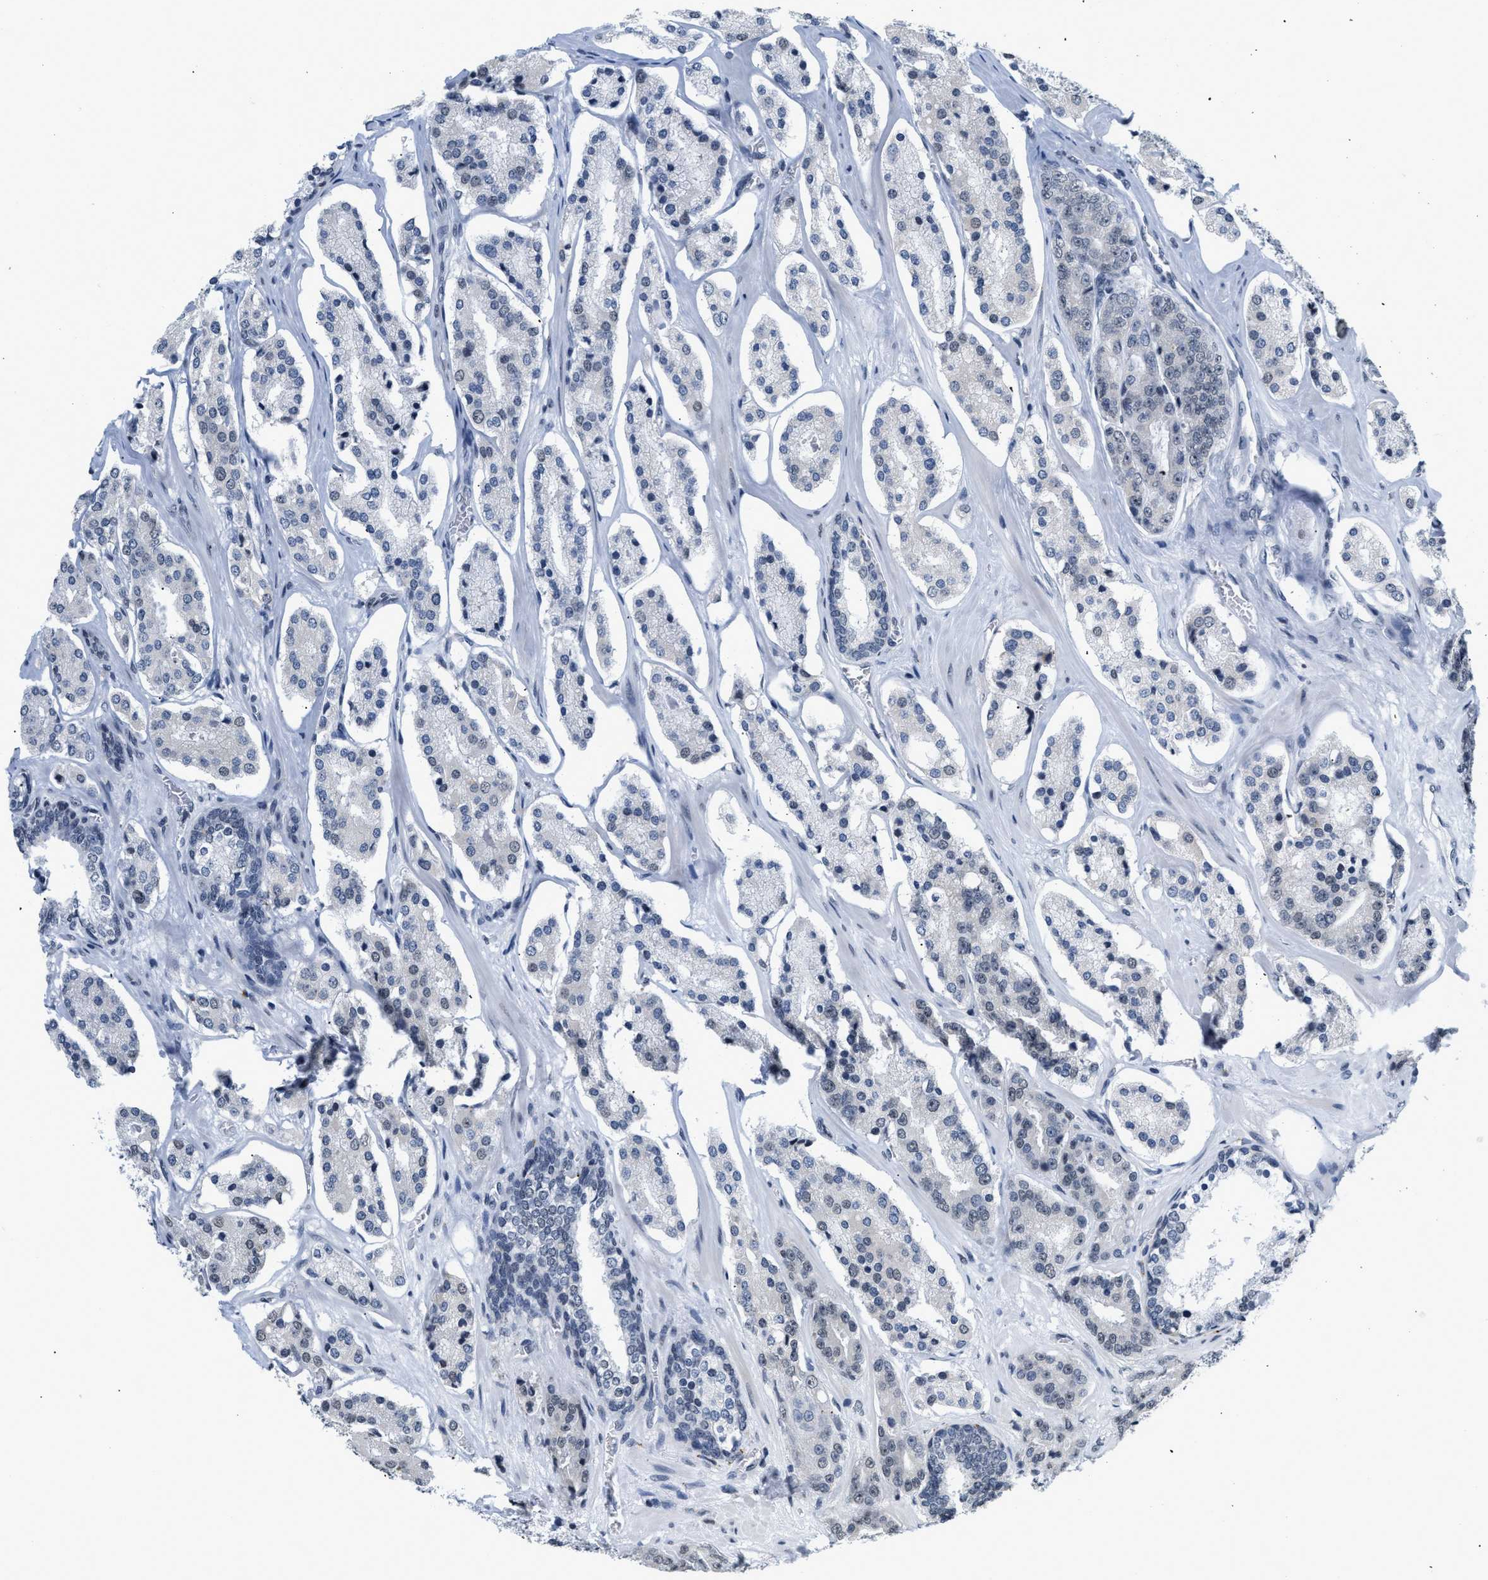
{"staining": {"intensity": "negative", "quantity": "none", "location": "none"}, "tissue": "prostate cancer", "cell_type": "Tumor cells", "image_type": "cancer", "snomed": [{"axis": "morphology", "description": "Adenocarcinoma, High grade"}, {"axis": "topography", "description": "Prostate"}], "caption": "High magnification brightfield microscopy of prostate cancer stained with DAB (brown) and counterstained with hematoxylin (blue): tumor cells show no significant staining.", "gene": "RAF1", "patient": {"sex": "male", "age": 60}}